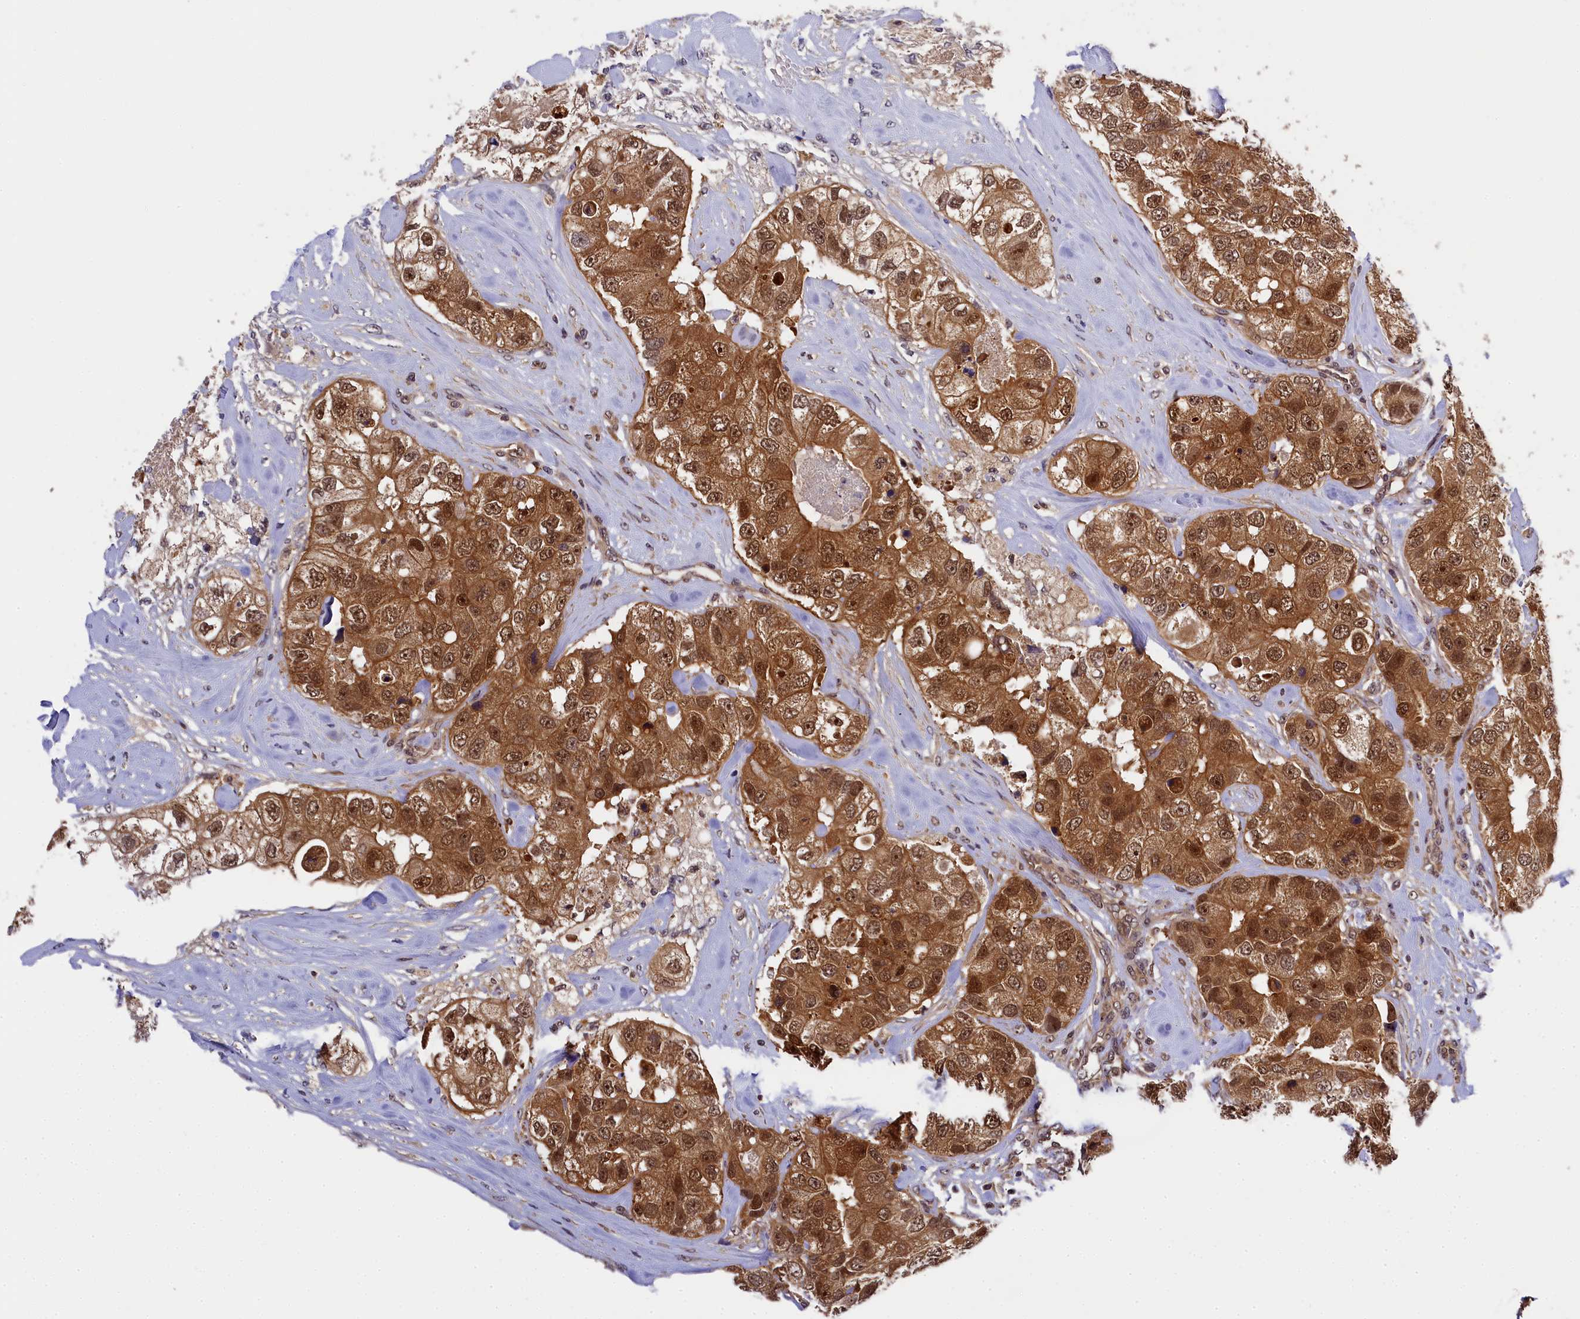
{"staining": {"intensity": "moderate", "quantity": ">75%", "location": "cytoplasmic/membranous,nuclear"}, "tissue": "breast cancer", "cell_type": "Tumor cells", "image_type": "cancer", "snomed": [{"axis": "morphology", "description": "Duct carcinoma"}, {"axis": "topography", "description": "Breast"}], "caption": "About >75% of tumor cells in human breast cancer exhibit moderate cytoplasmic/membranous and nuclear protein staining as visualized by brown immunohistochemical staining.", "gene": "EIF6", "patient": {"sex": "female", "age": 62}}